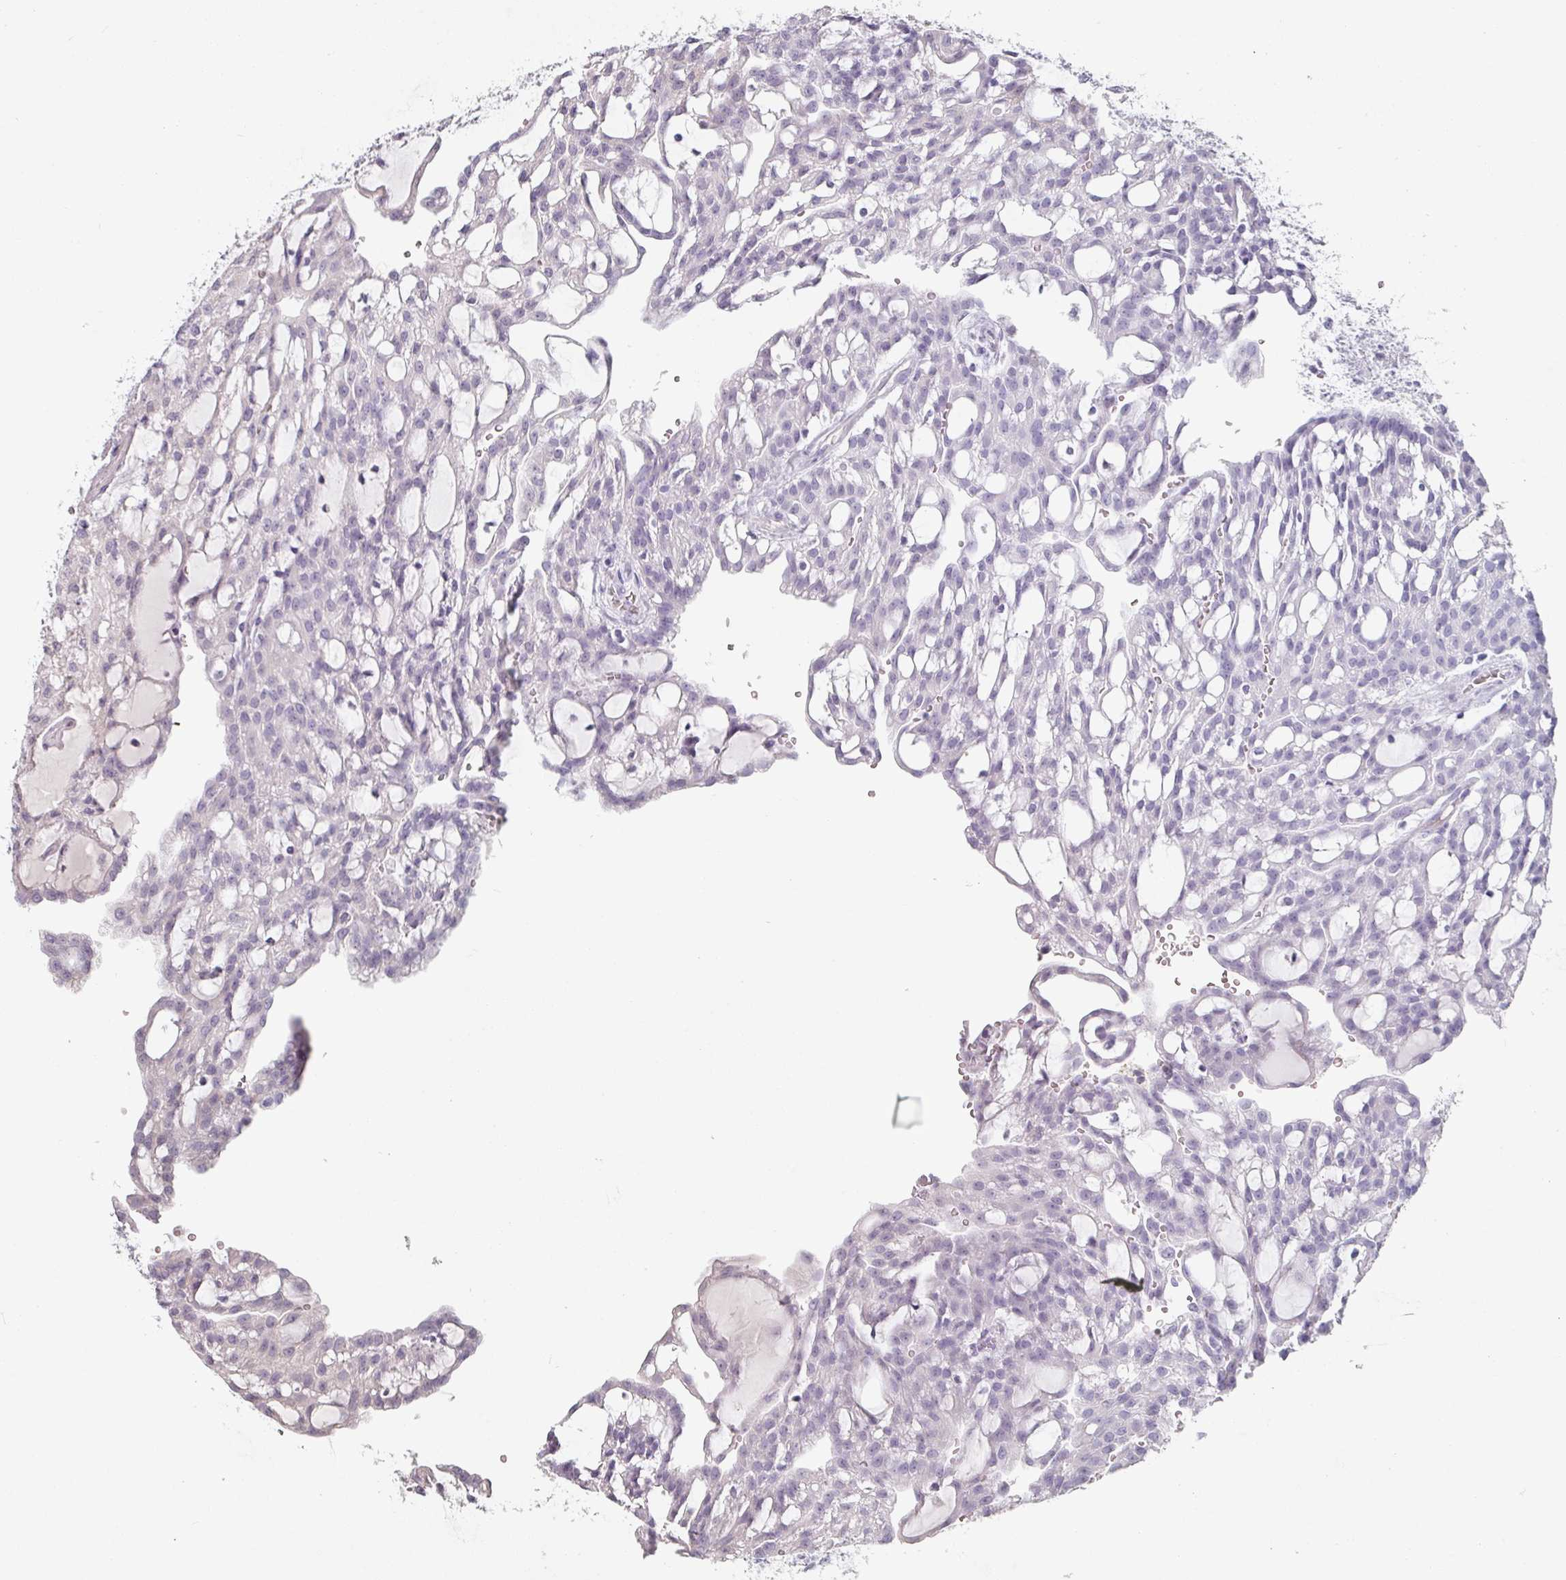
{"staining": {"intensity": "negative", "quantity": "none", "location": "none"}, "tissue": "renal cancer", "cell_type": "Tumor cells", "image_type": "cancer", "snomed": [{"axis": "morphology", "description": "Adenocarcinoma, NOS"}, {"axis": "topography", "description": "Kidney"}], "caption": "Tumor cells show no significant protein positivity in renal adenocarcinoma.", "gene": "CEP78", "patient": {"sex": "male", "age": 63}}